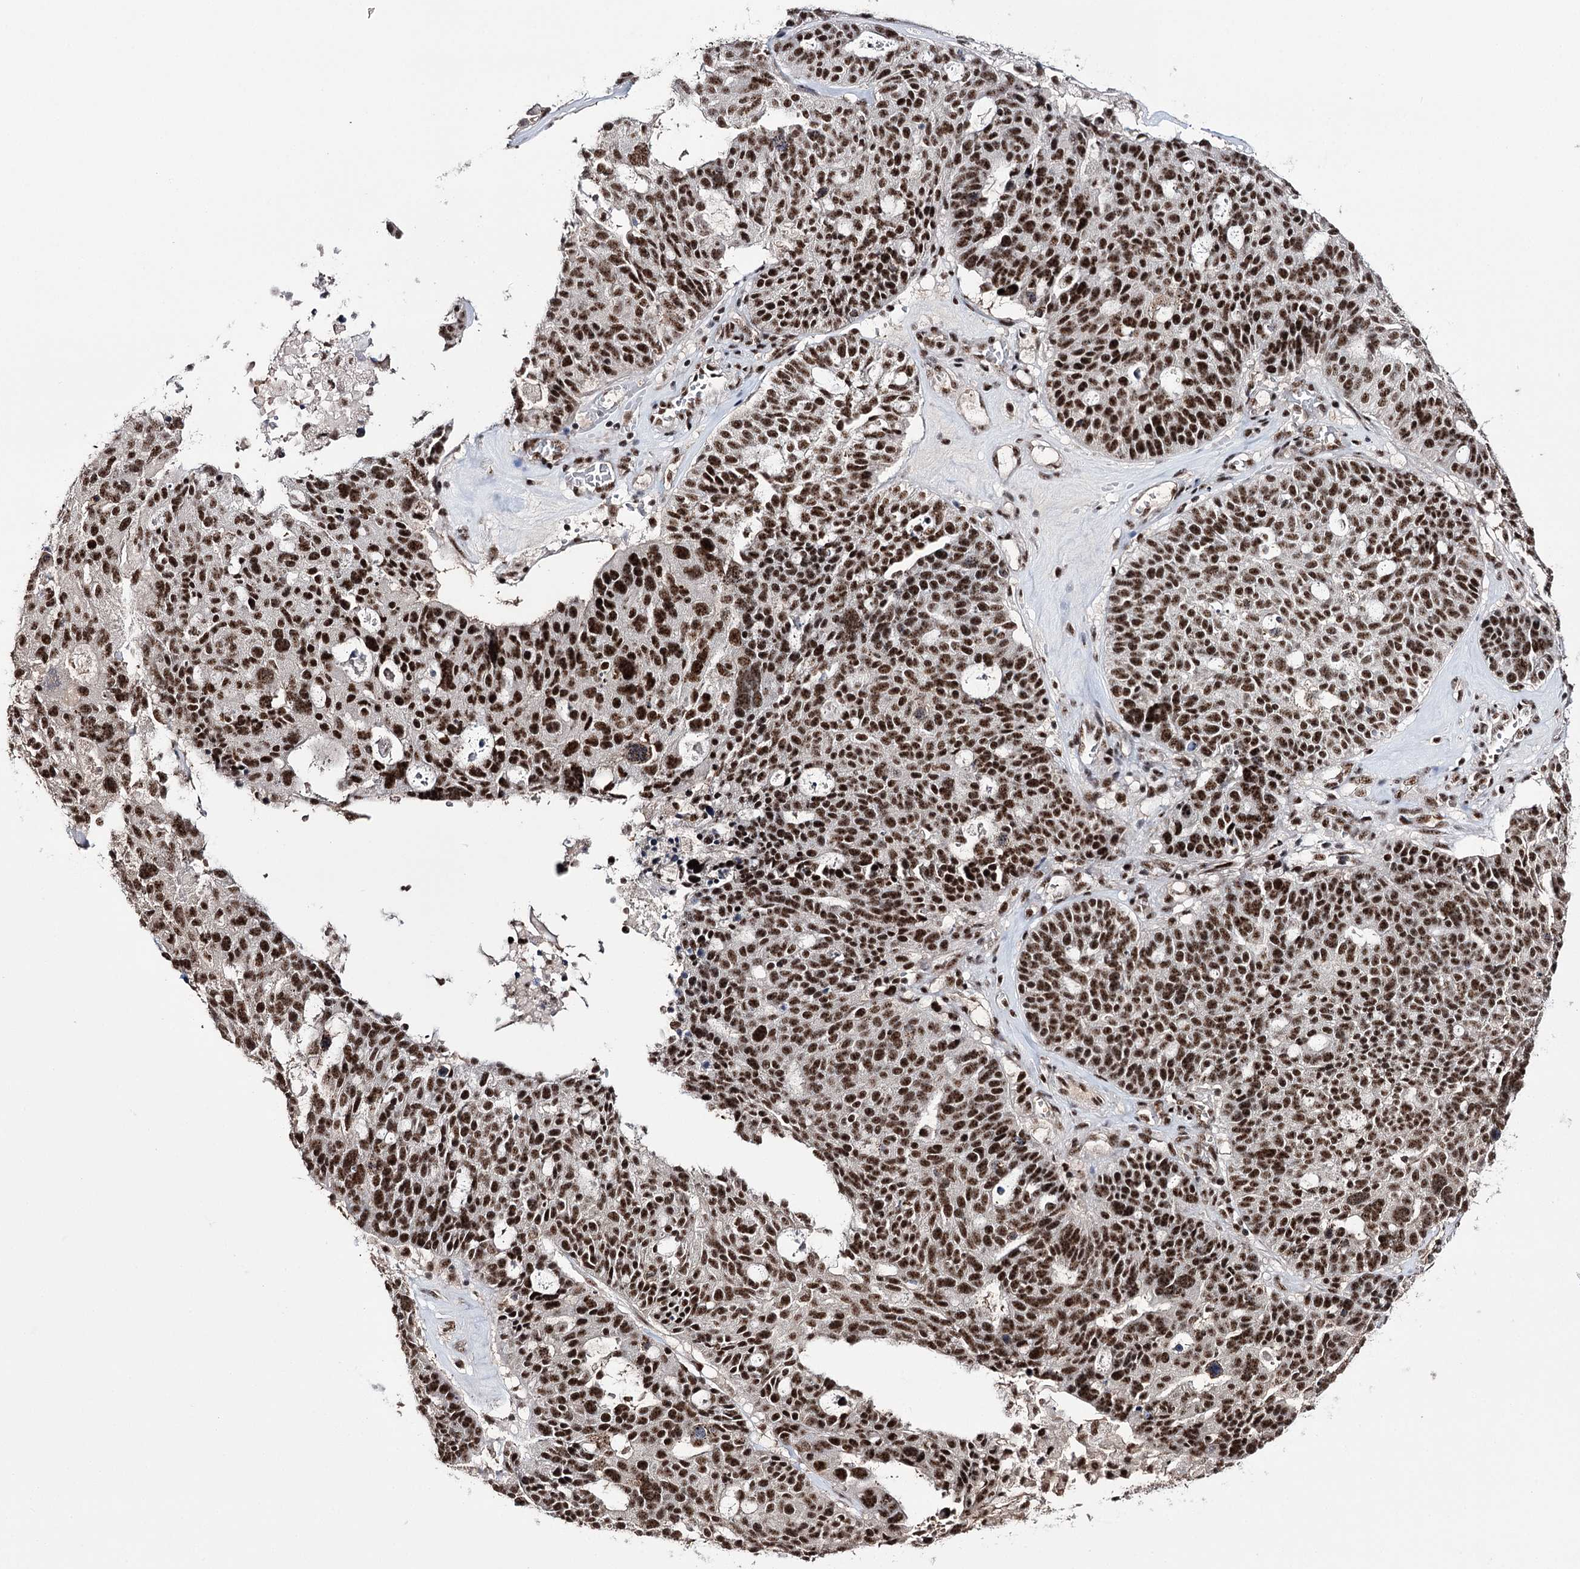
{"staining": {"intensity": "strong", "quantity": ">75%", "location": "nuclear"}, "tissue": "ovarian cancer", "cell_type": "Tumor cells", "image_type": "cancer", "snomed": [{"axis": "morphology", "description": "Cystadenocarcinoma, serous, NOS"}, {"axis": "topography", "description": "Ovary"}], "caption": "There is high levels of strong nuclear expression in tumor cells of ovarian cancer, as demonstrated by immunohistochemical staining (brown color).", "gene": "PRPF40A", "patient": {"sex": "female", "age": 59}}